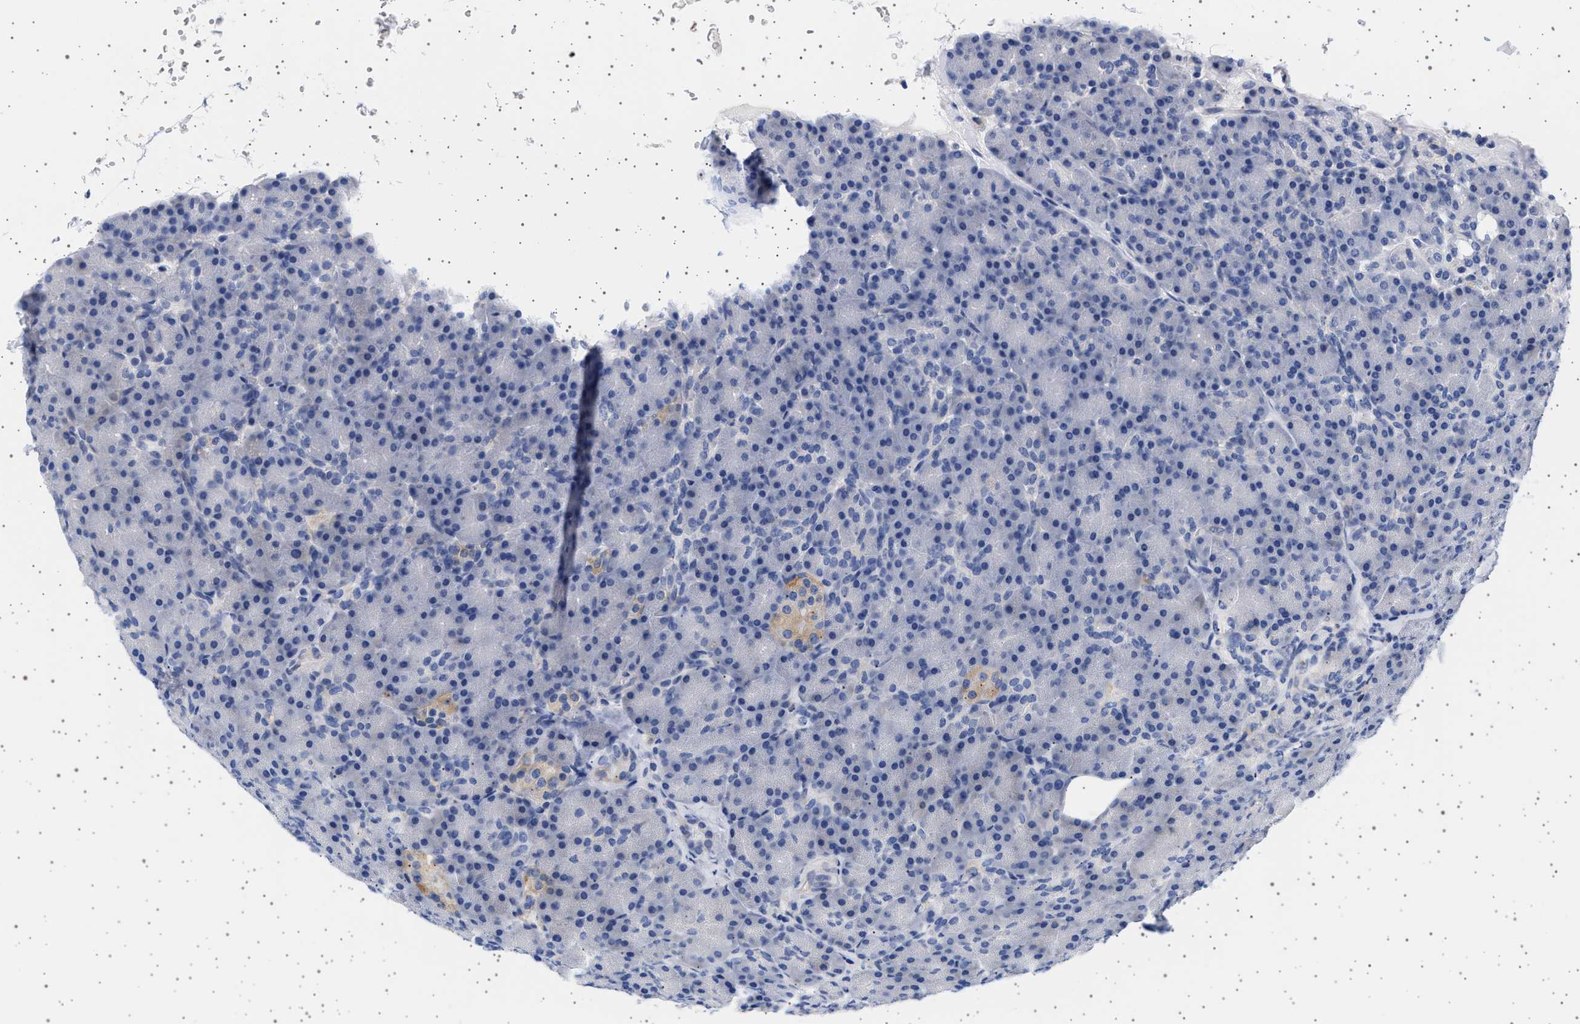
{"staining": {"intensity": "negative", "quantity": "none", "location": "none"}, "tissue": "pancreas", "cell_type": "Exocrine glandular cells", "image_type": "normal", "snomed": [{"axis": "morphology", "description": "Normal tissue, NOS"}, {"axis": "topography", "description": "Pancreas"}], "caption": "The micrograph displays no staining of exocrine glandular cells in unremarkable pancreas. The staining was performed using DAB (3,3'-diaminobenzidine) to visualize the protein expression in brown, while the nuclei were stained in blue with hematoxylin (Magnification: 20x).", "gene": "TRMT10B", "patient": {"sex": "female", "age": 43}}